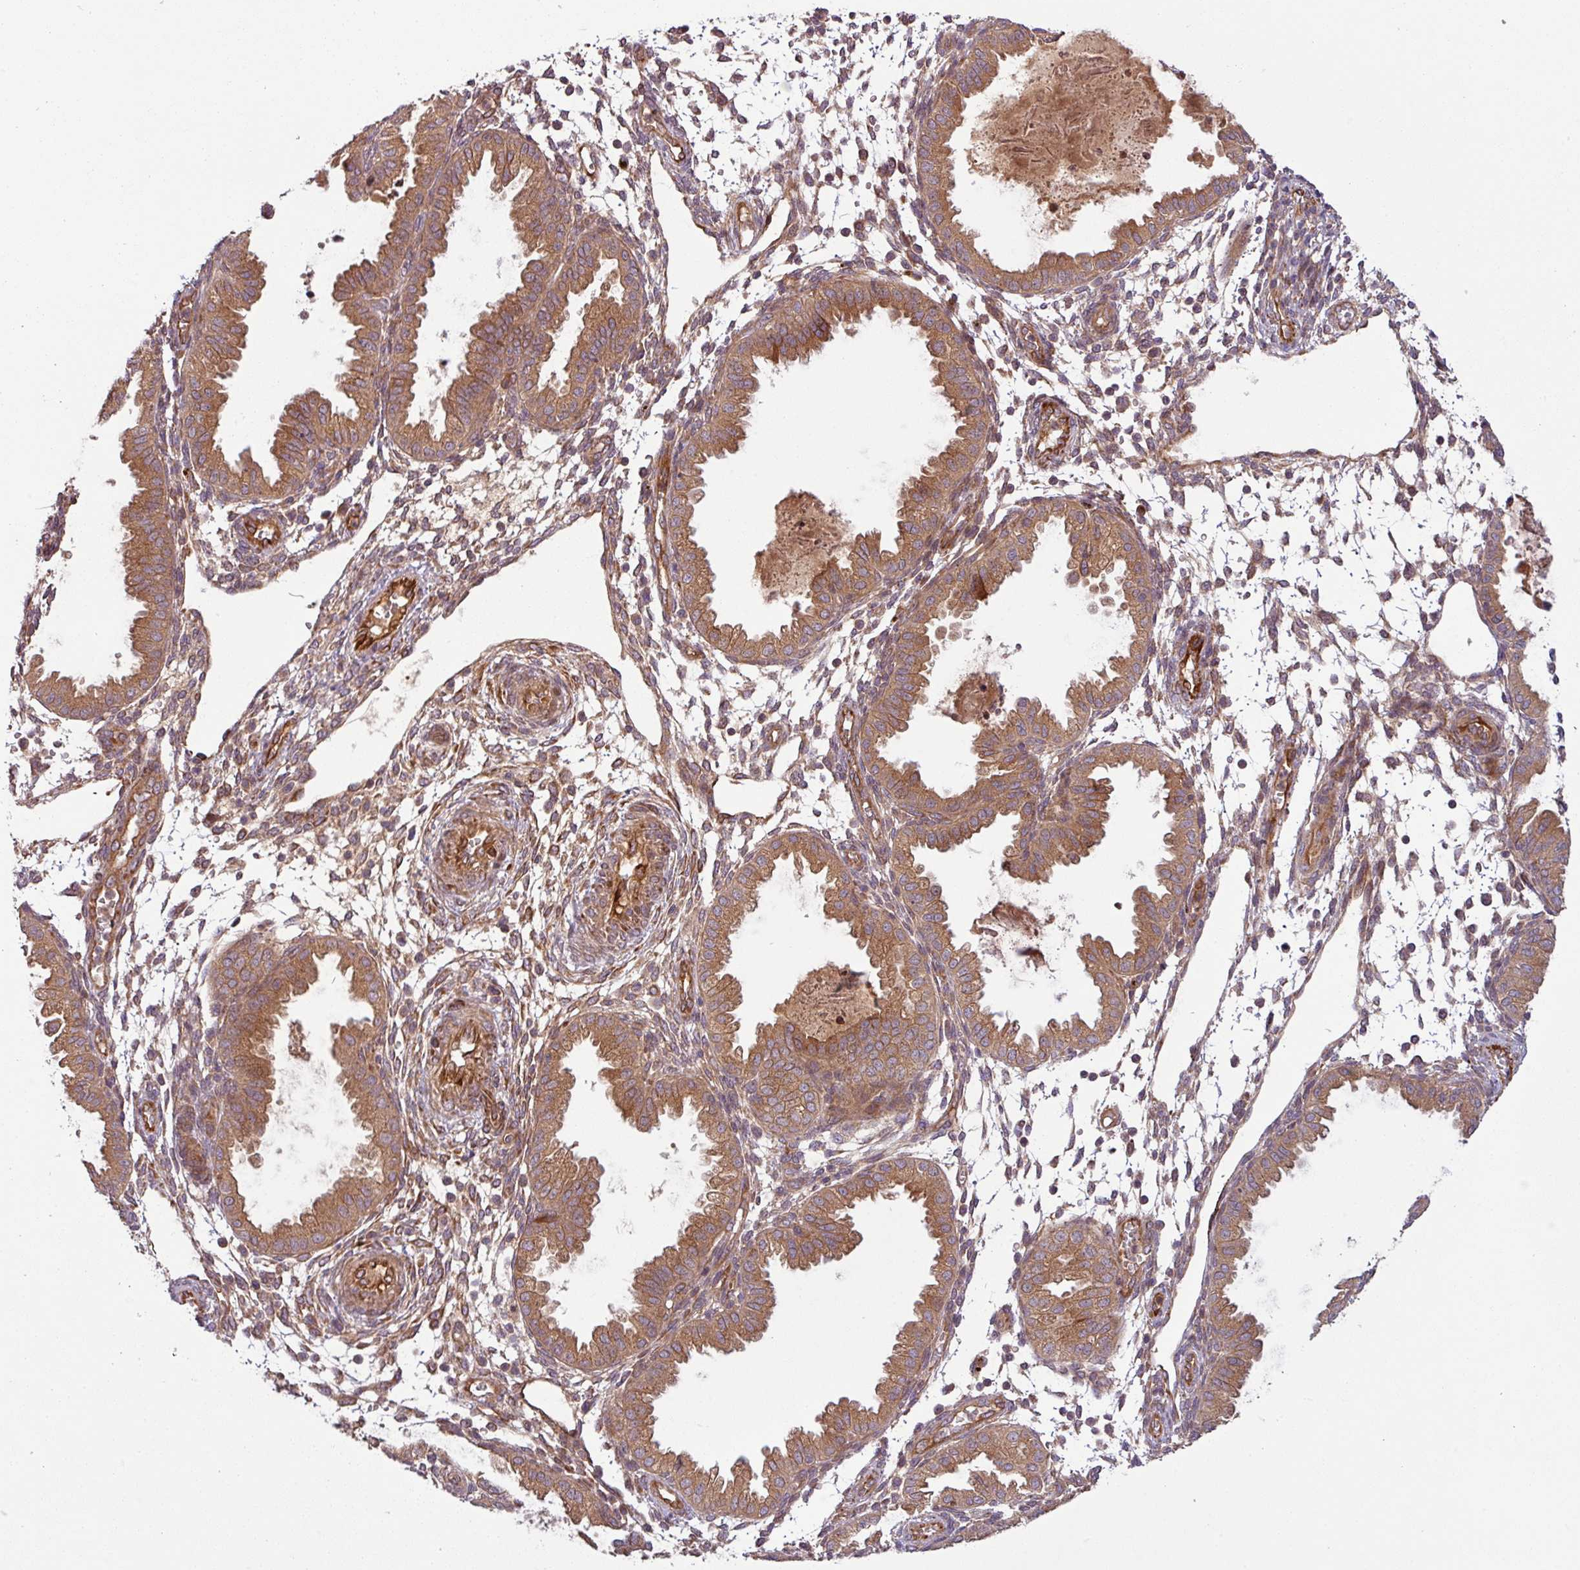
{"staining": {"intensity": "strong", "quantity": "25%-75%", "location": "cytoplasmic/membranous"}, "tissue": "endometrium", "cell_type": "Cells in endometrial stroma", "image_type": "normal", "snomed": [{"axis": "morphology", "description": "Normal tissue, NOS"}, {"axis": "topography", "description": "Endometrium"}], "caption": "Immunohistochemical staining of unremarkable human endometrium displays strong cytoplasmic/membranous protein staining in about 25%-75% of cells in endometrial stroma.", "gene": "ART1", "patient": {"sex": "female", "age": 33}}